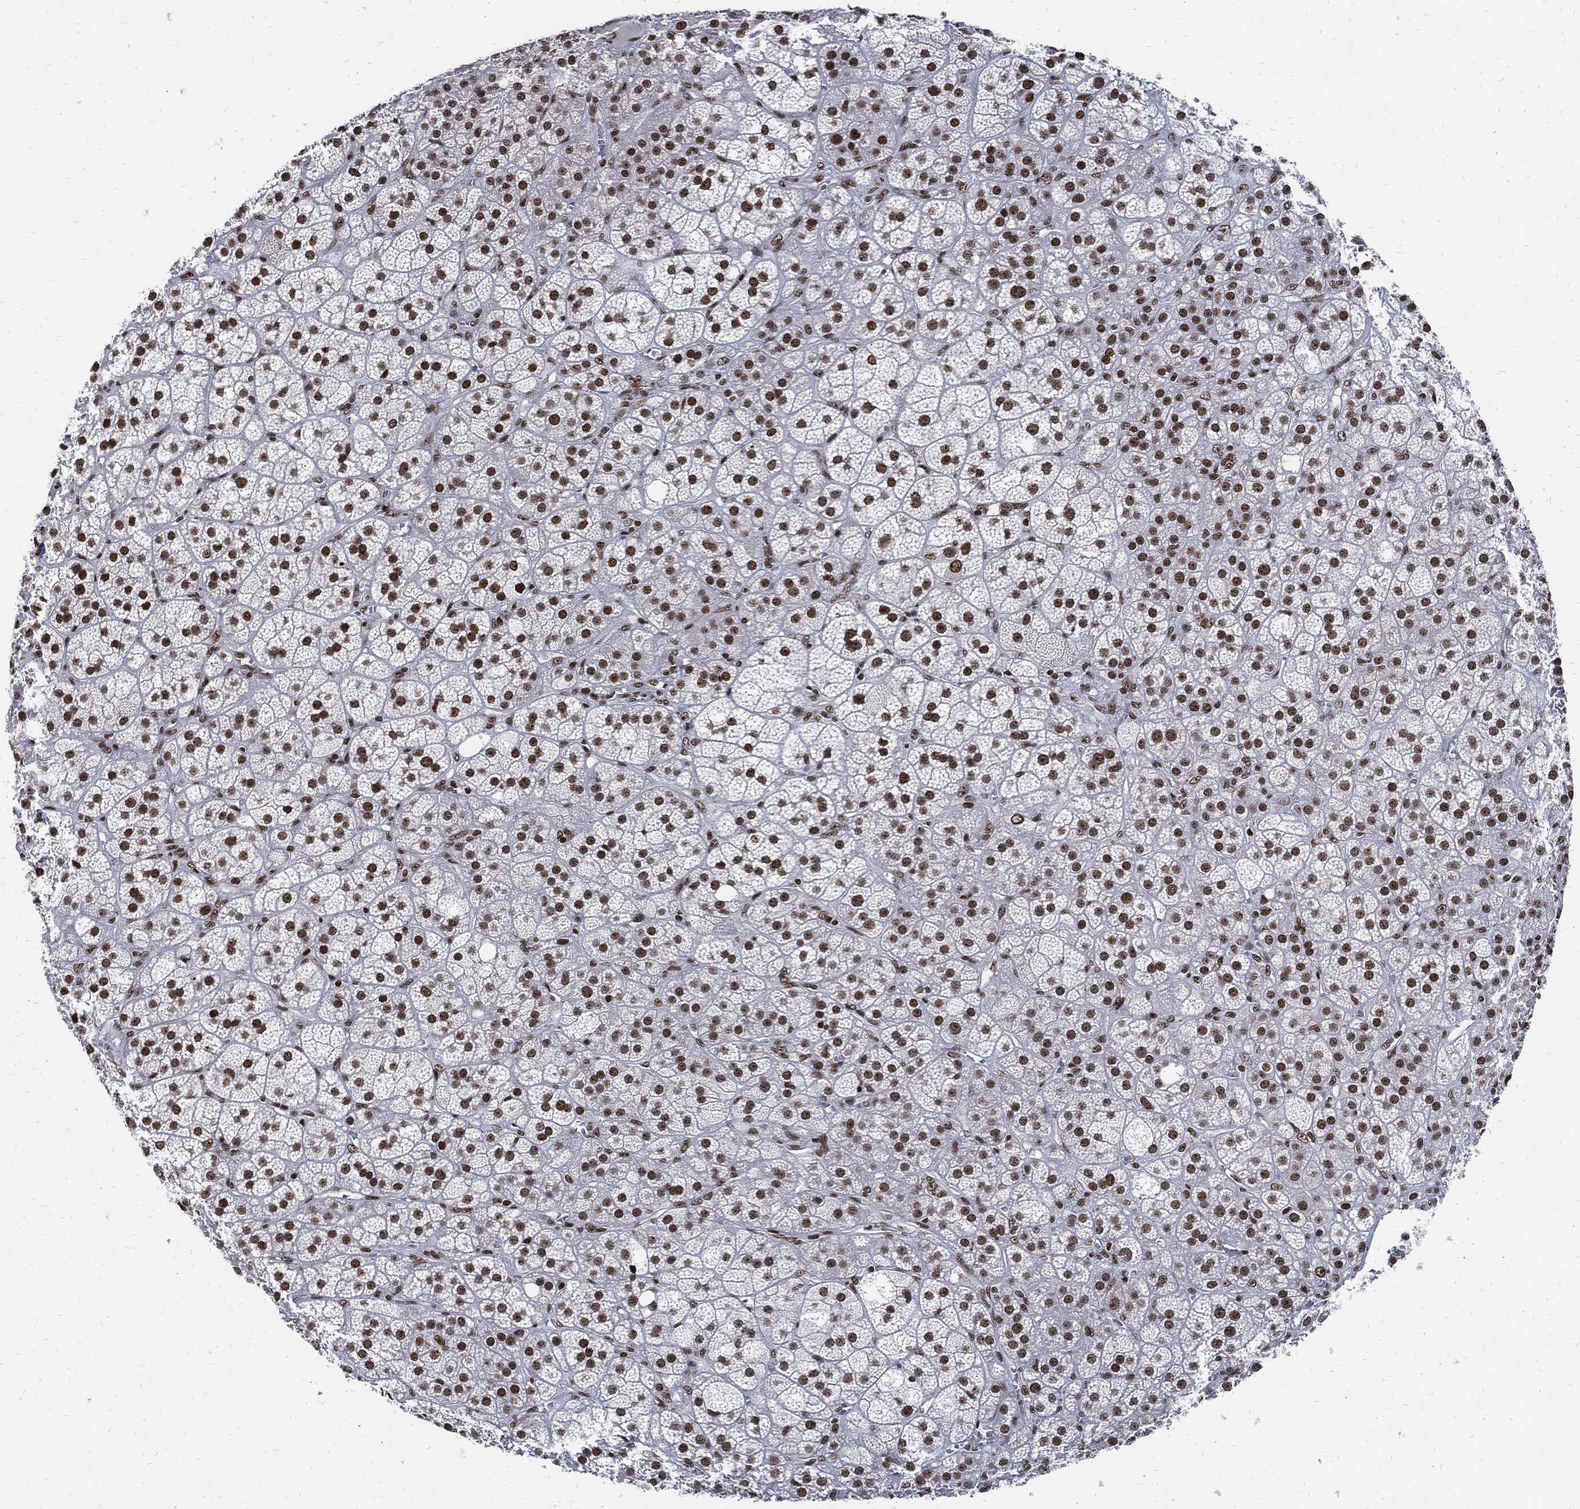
{"staining": {"intensity": "strong", "quantity": "25%-75%", "location": "nuclear"}, "tissue": "adrenal gland", "cell_type": "Glandular cells", "image_type": "normal", "snomed": [{"axis": "morphology", "description": "Normal tissue, NOS"}, {"axis": "topography", "description": "Adrenal gland"}], "caption": "There is high levels of strong nuclear expression in glandular cells of benign adrenal gland, as demonstrated by immunohistochemical staining (brown color).", "gene": "TERF2", "patient": {"sex": "female", "age": 60}}